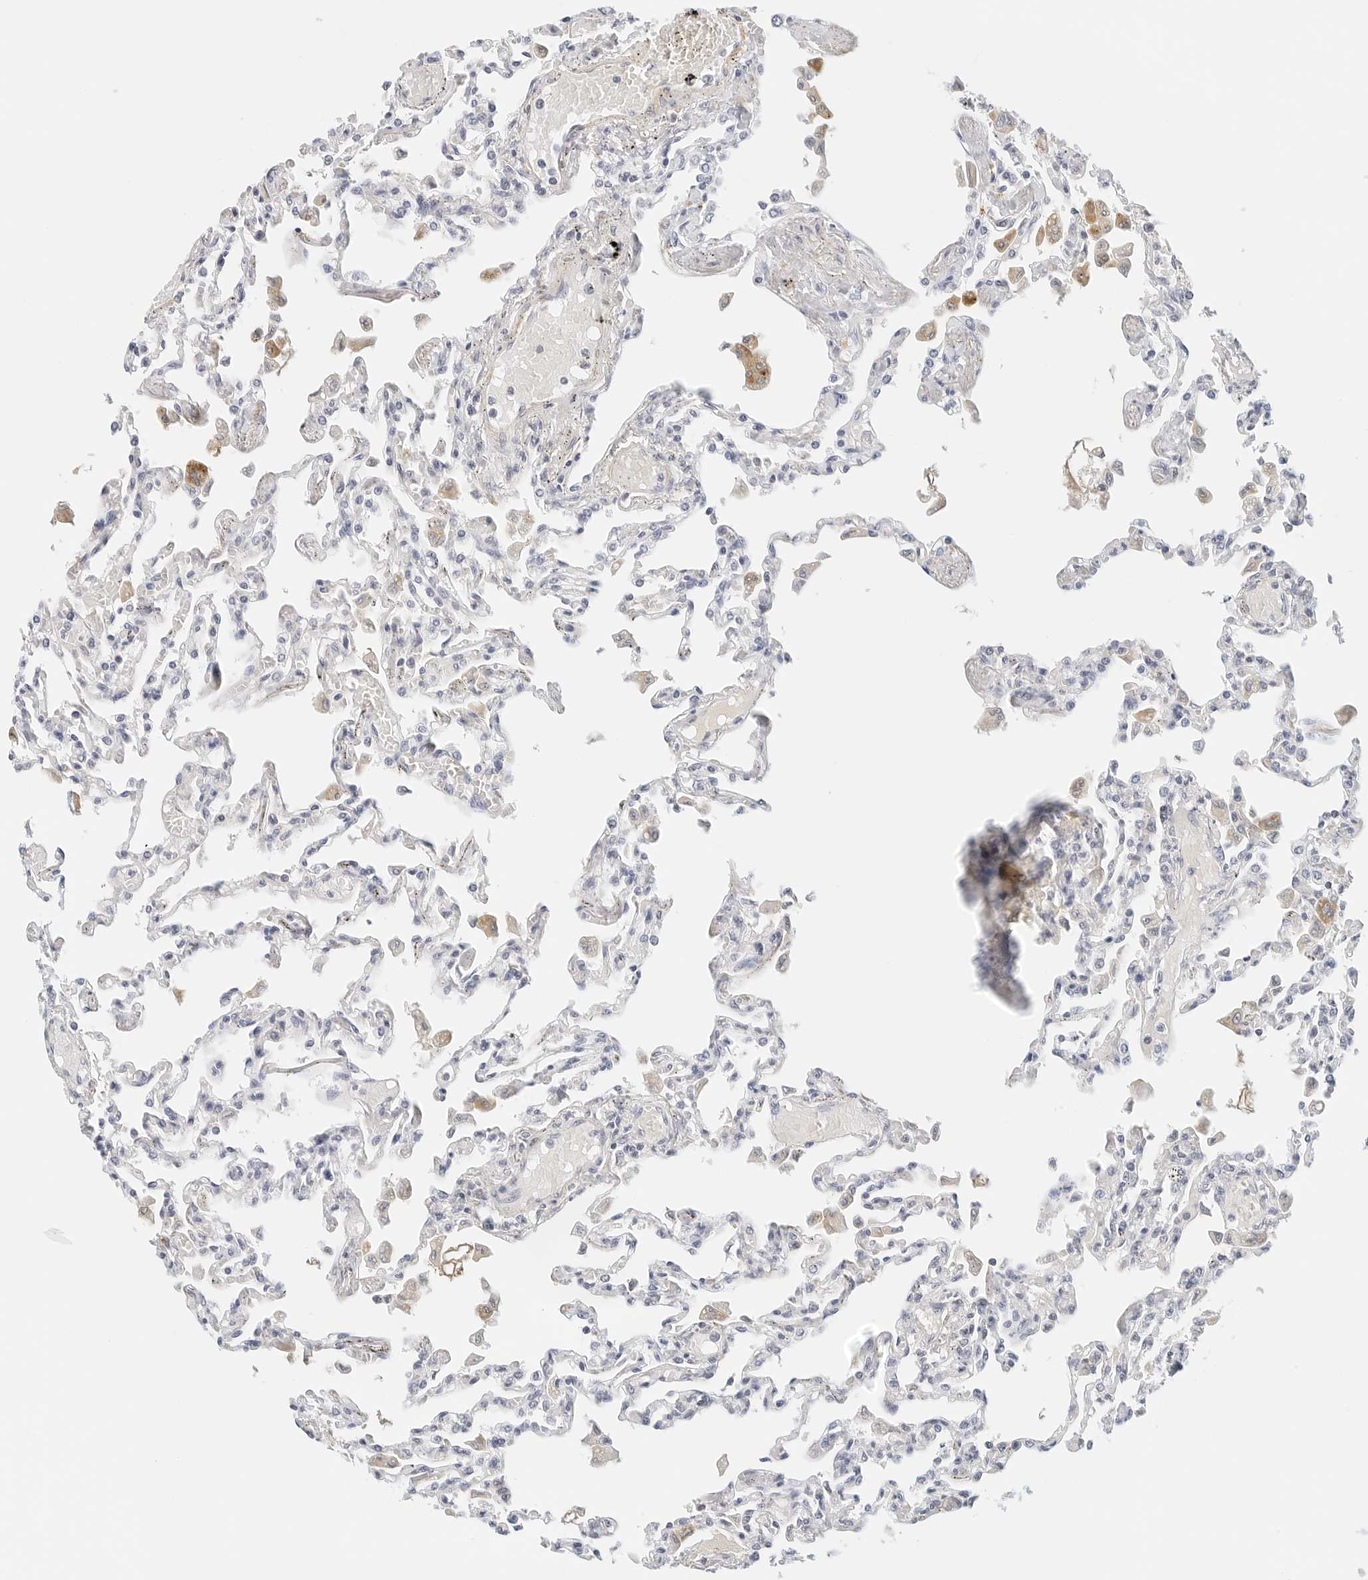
{"staining": {"intensity": "negative", "quantity": "none", "location": "none"}, "tissue": "lung", "cell_type": "Alveolar cells", "image_type": "normal", "snomed": [{"axis": "morphology", "description": "Normal tissue, NOS"}, {"axis": "topography", "description": "Bronchus"}, {"axis": "topography", "description": "Lung"}], "caption": "Immunohistochemistry micrograph of normal lung: human lung stained with DAB (3,3'-diaminobenzidine) shows no significant protein staining in alveolar cells.", "gene": "PKDCC", "patient": {"sex": "female", "age": 49}}